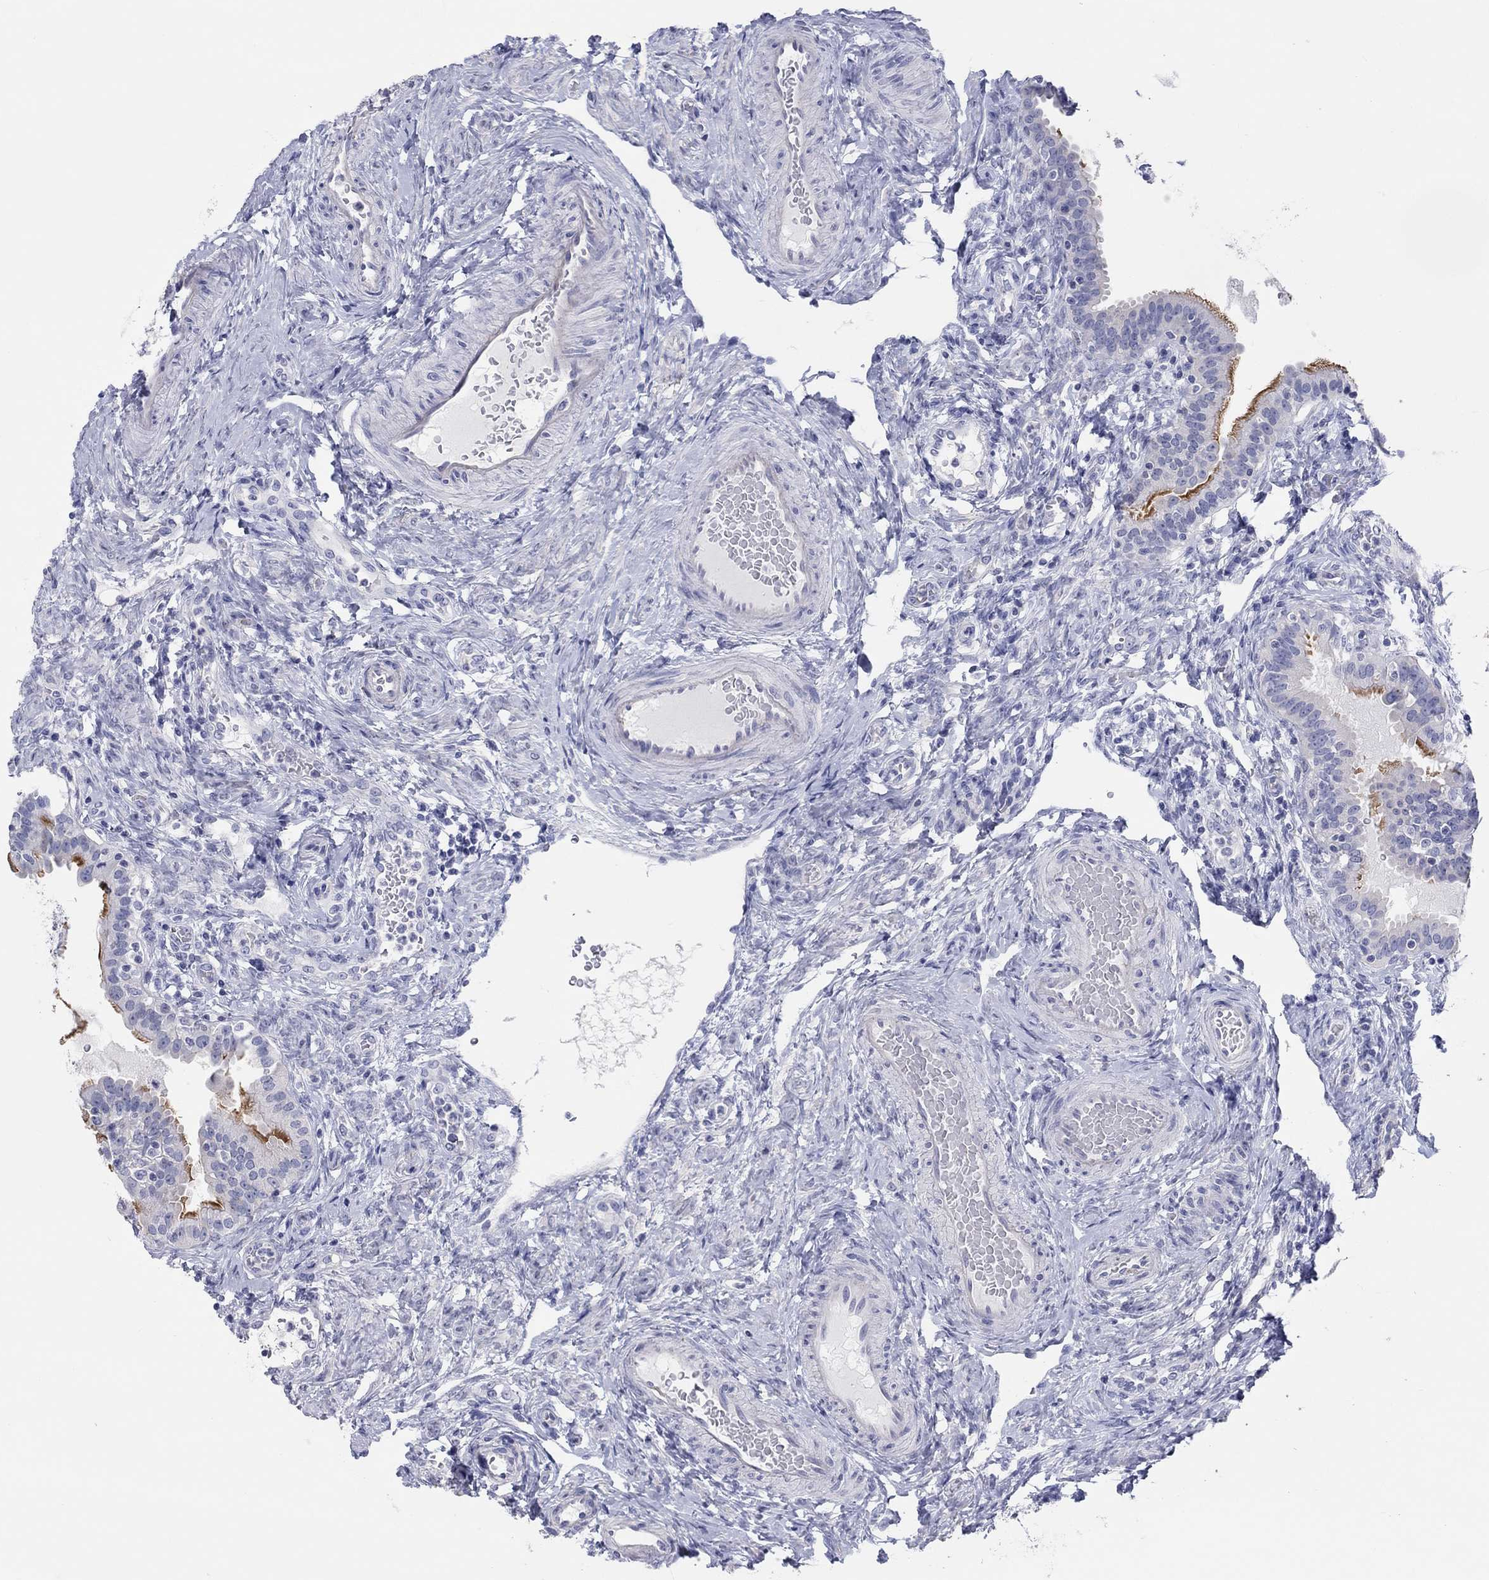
{"staining": {"intensity": "moderate", "quantity": "<25%", "location": "cytoplasmic/membranous"}, "tissue": "fallopian tube", "cell_type": "Glandular cells", "image_type": "normal", "snomed": [{"axis": "morphology", "description": "Normal tissue, NOS"}, {"axis": "topography", "description": "Fallopian tube"}, {"axis": "topography", "description": "Ovary"}], "caption": "Moderate cytoplasmic/membranous protein staining is appreciated in approximately <25% of glandular cells in fallopian tube. The protein is shown in brown color, while the nuclei are stained blue.", "gene": "CPNE6", "patient": {"sex": "female", "age": 41}}